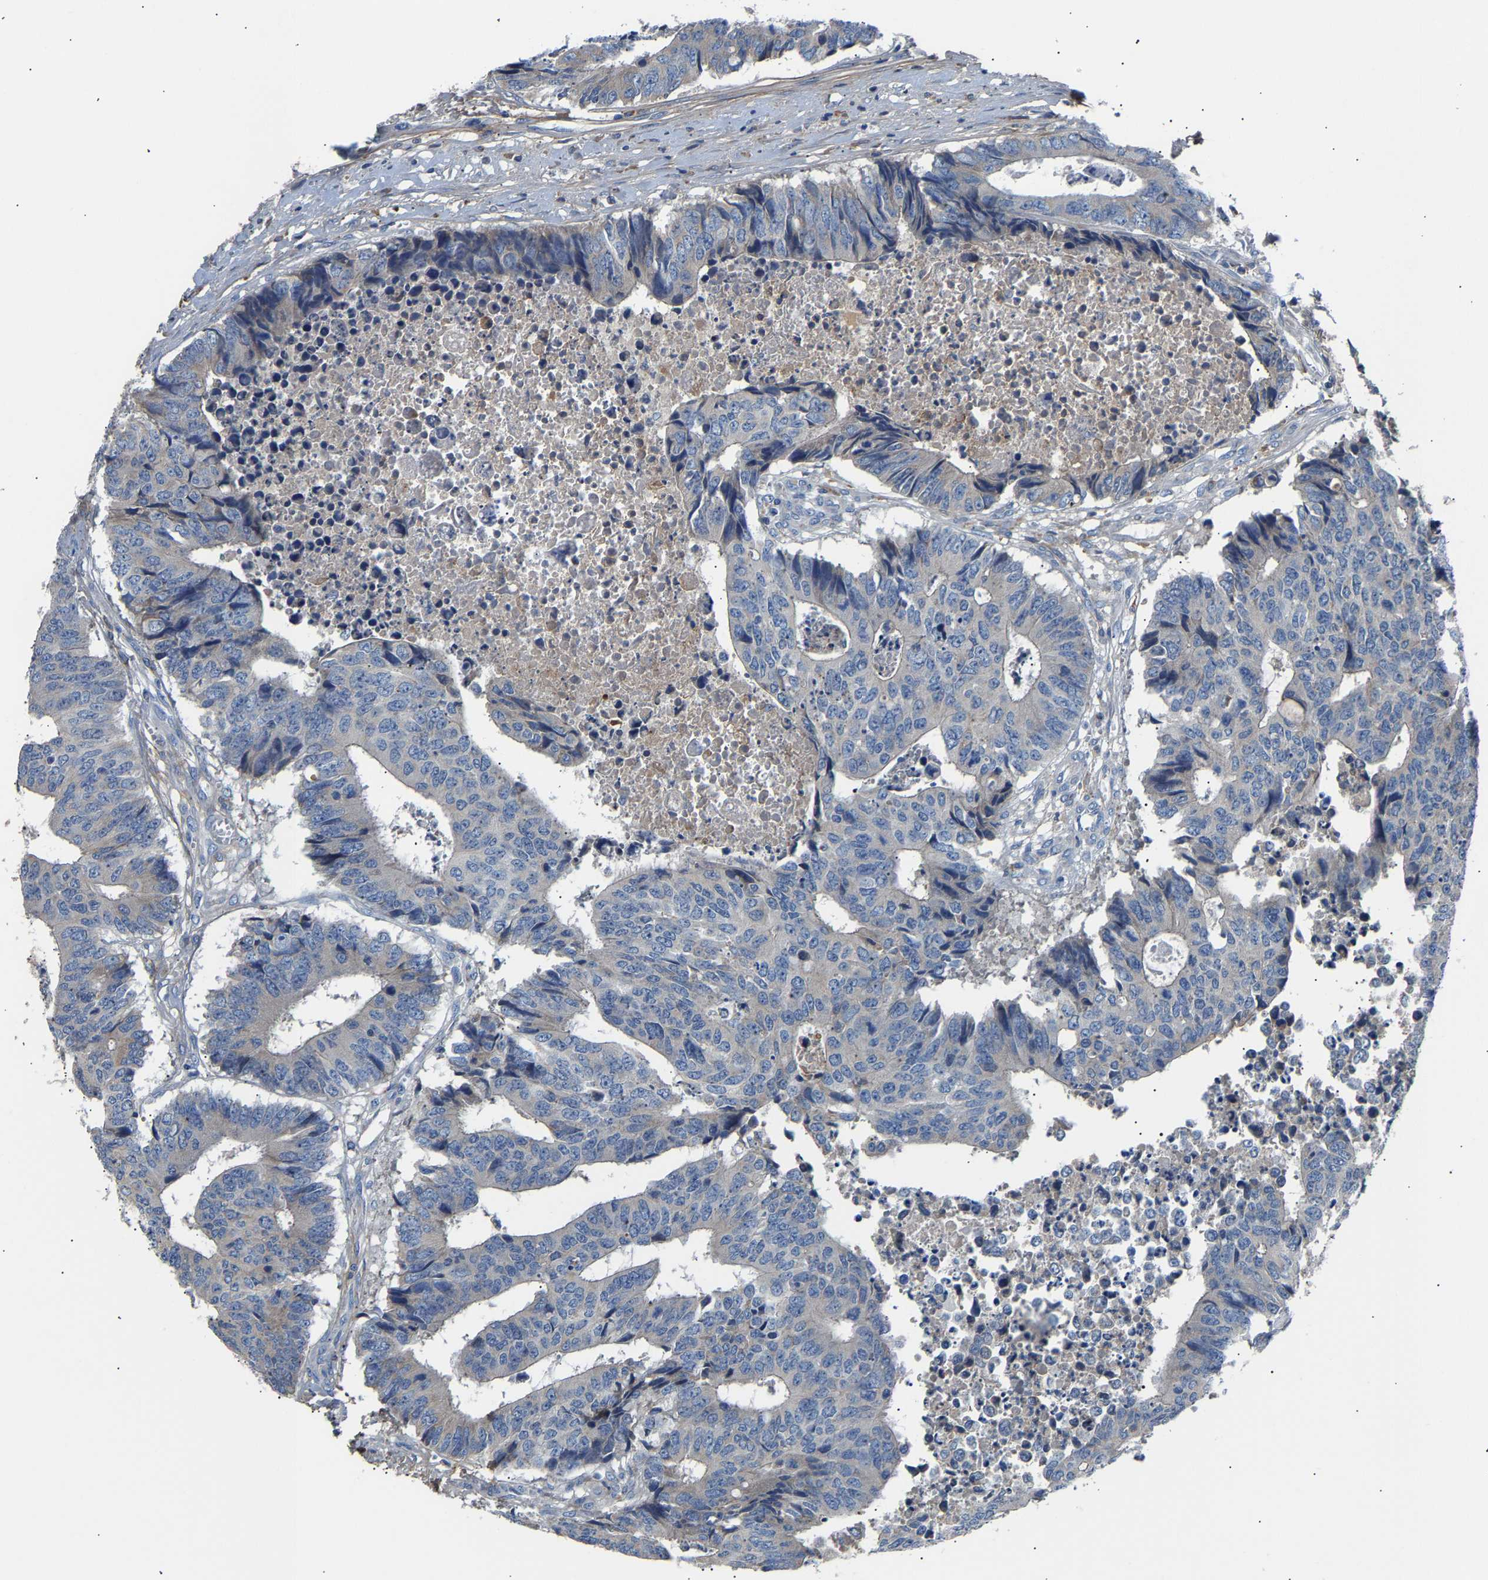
{"staining": {"intensity": "negative", "quantity": "none", "location": "none"}, "tissue": "colorectal cancer", "cell_type": "Tumor cells", "image_type": "cancer", "snomed": [{"axis": "morphology", "description": "Adenocarcinoma, NOS"}, {"axis": "topography", "description": "Rectum"}], "caption": "Immunohistochemistry (IHC) of human colorectal adenocarcinoma exhibits no expression in tumor cells.", "gene": "CCDC171", "patient": {"sex": "male", "age": 84}}